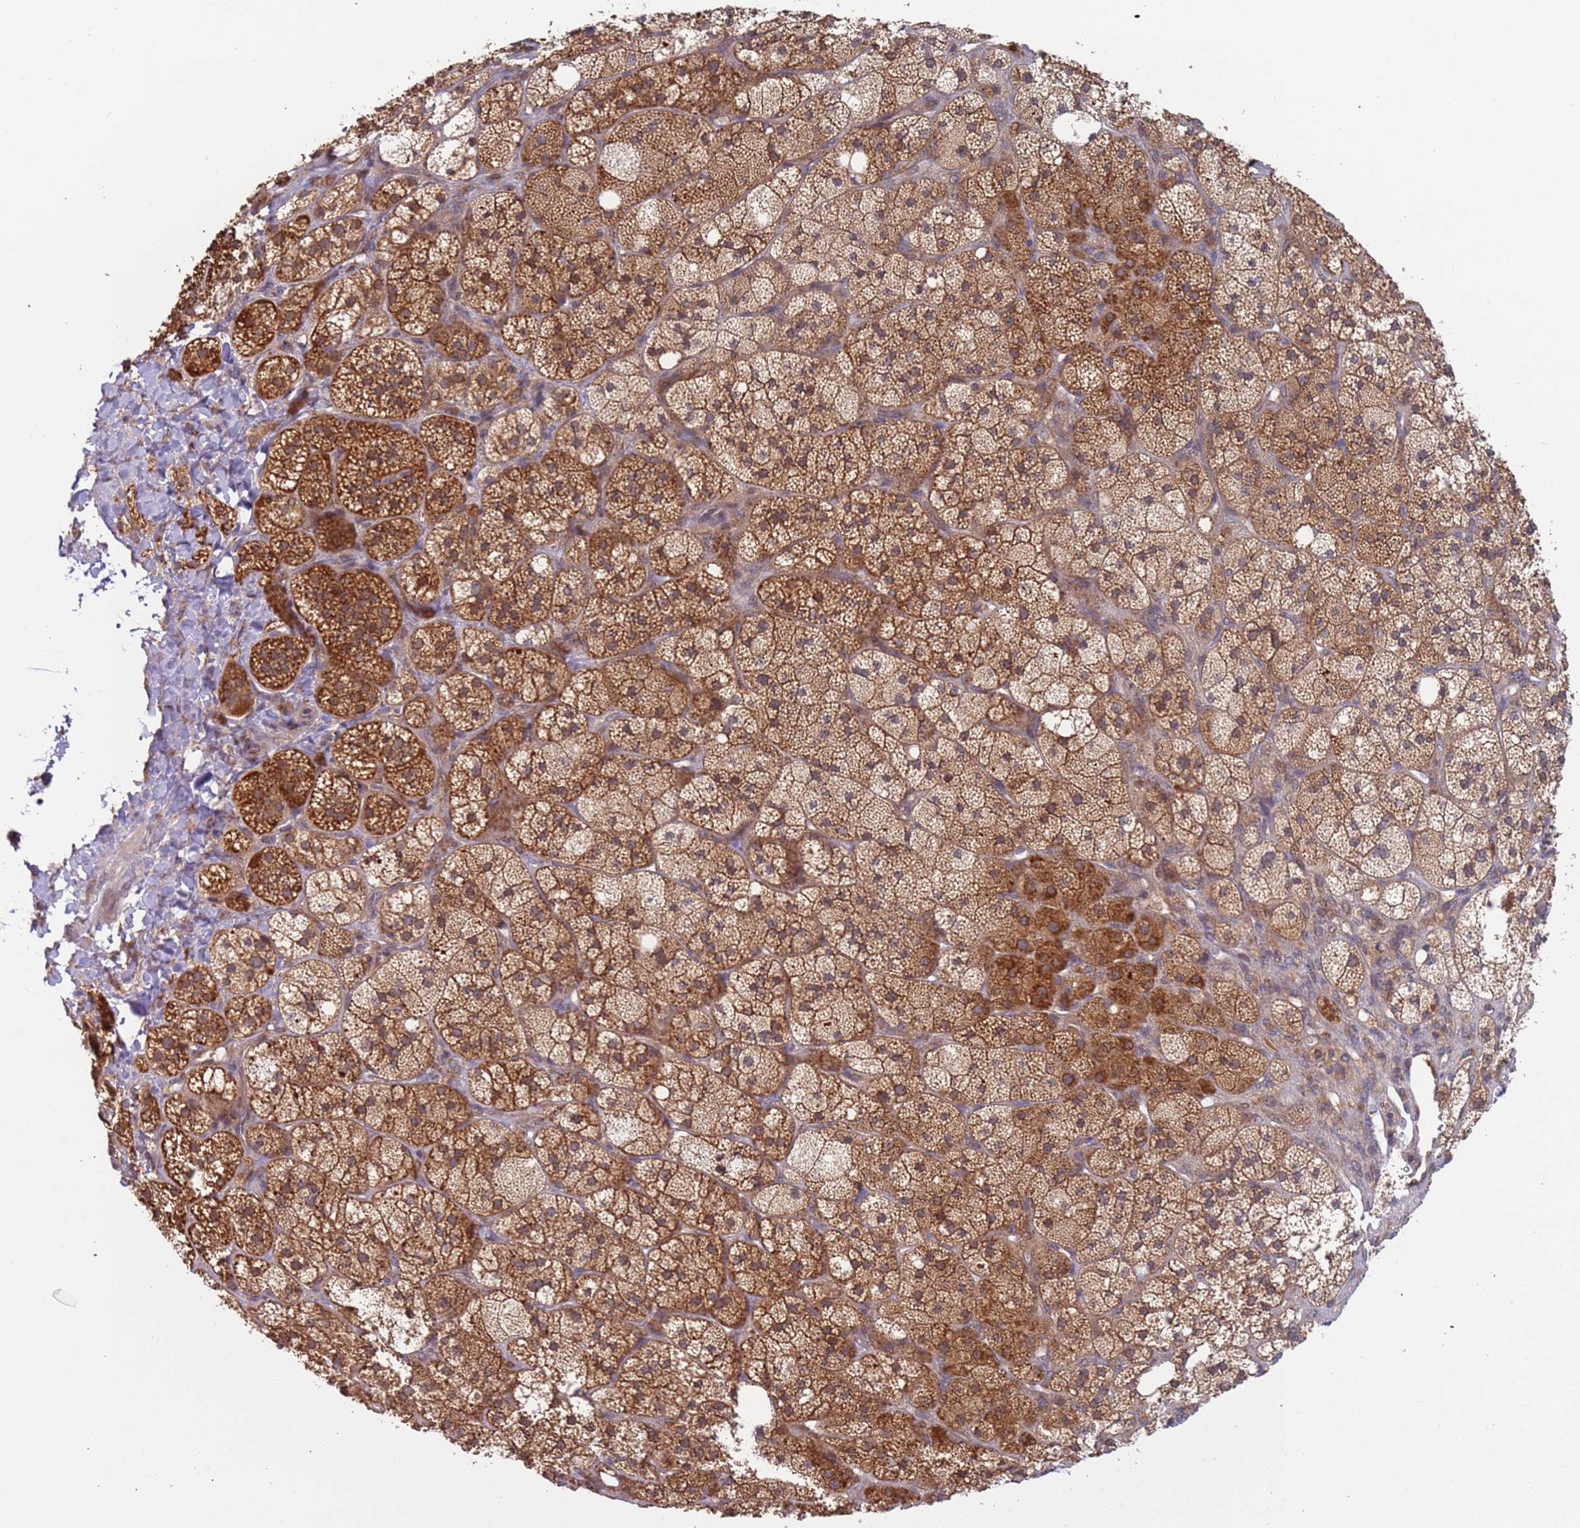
{"staining": {"intensity": "strong", "quantity": ">75%", "location": "cytoplasmic/membranous"}, "tissue": "adrenal gland", "cell_type": "Glandular cells", "image_type": "normal", "snomed": [{"axis": "morphology", "description": "Normal tissue, NOS"}, {"axis": "topography", "description": "Adrenal gland"}], "caption": "The histopathology image shows immunohistochemical staining of normal adrenal gland. There is strong cytoplasmic/membranous positivity is present in approximately >75% of glandular cells. (Stains: DAB in brown, nuclei in blue, Microscopy: brightfield microscopy at high magnification).", "gene": "OR5A2", "patient": {"sex": "male", "age": 61}}